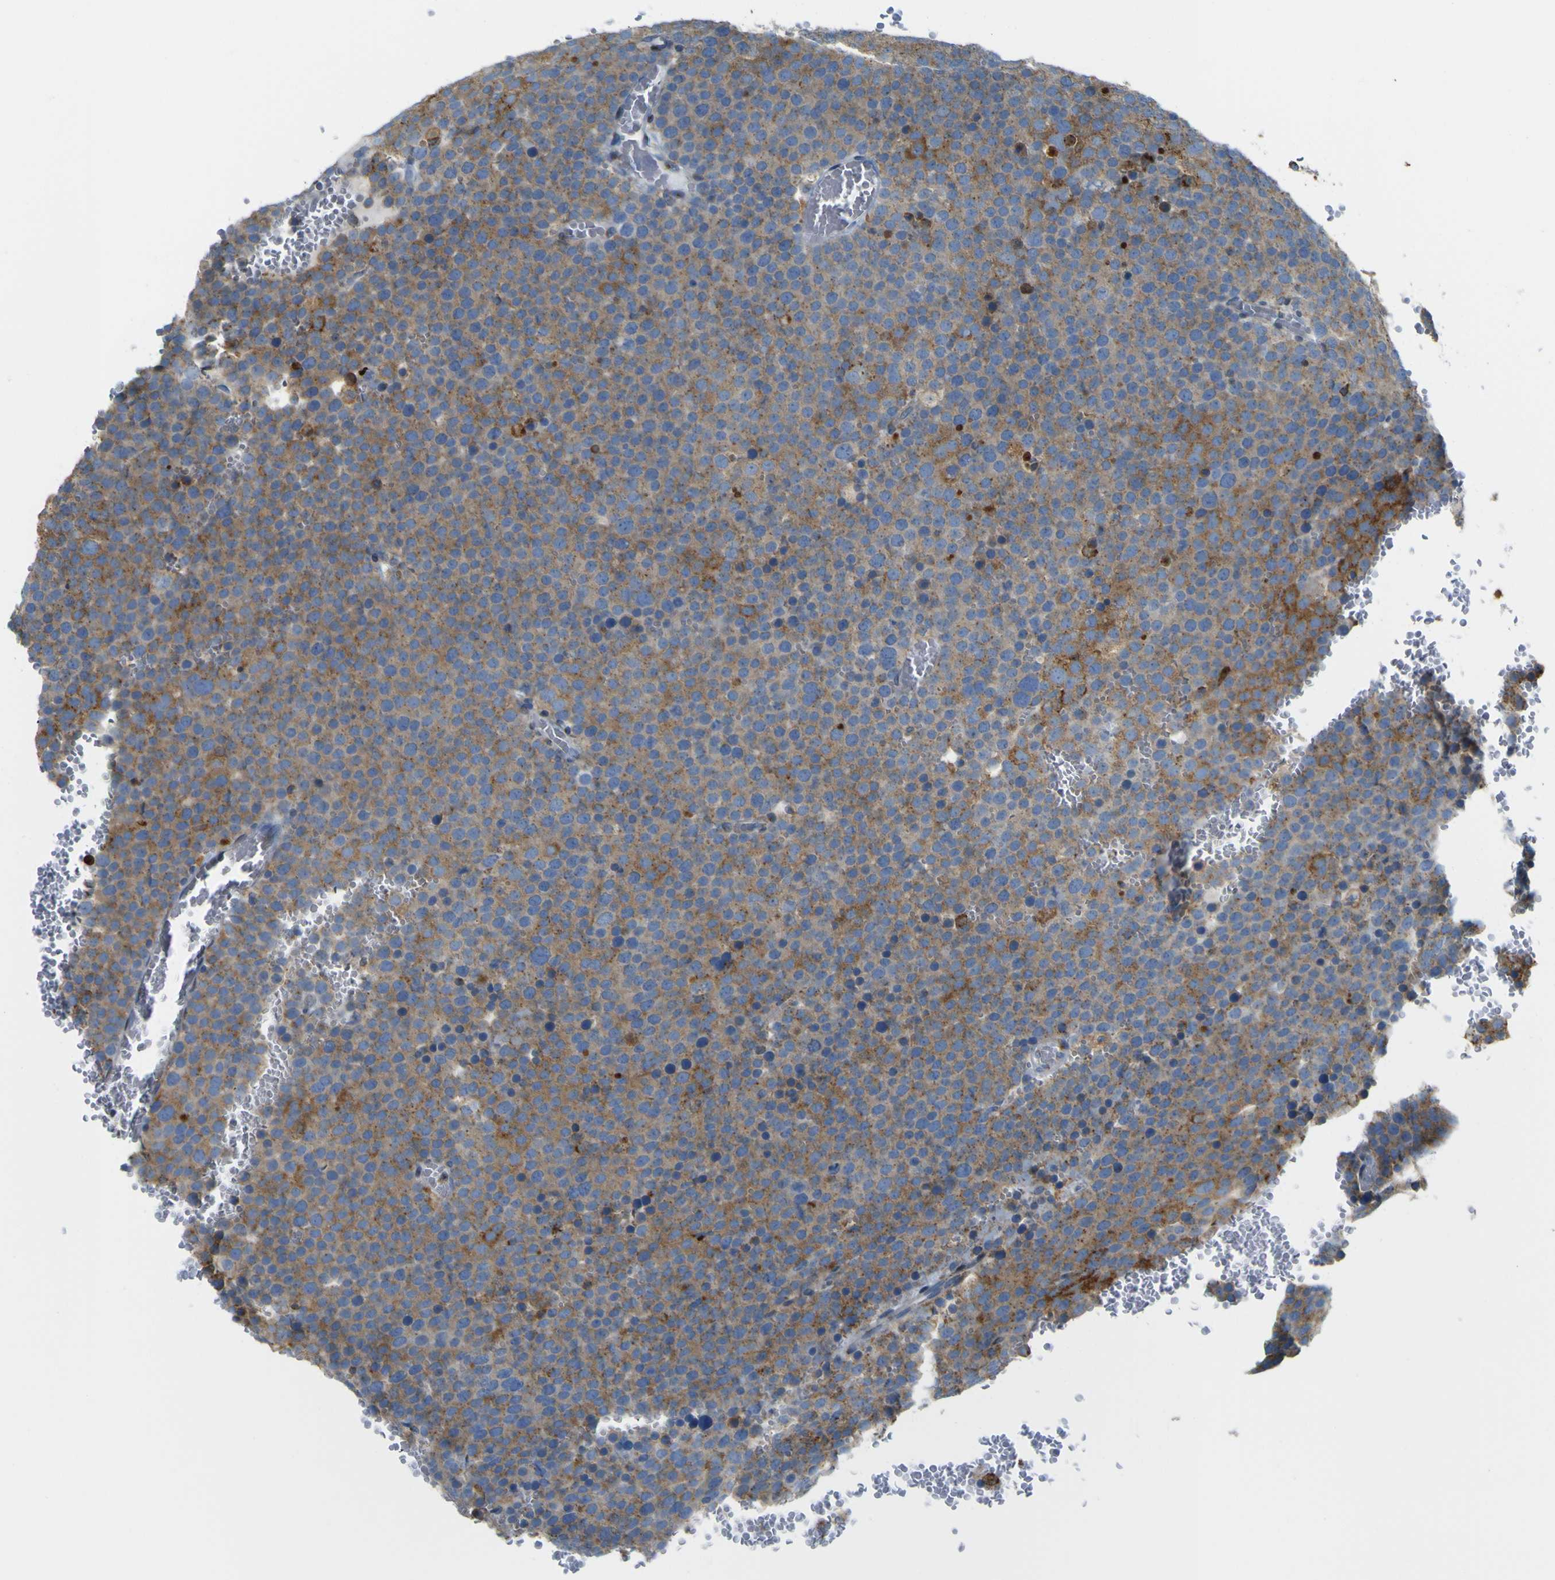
{"staining": {"intensity": "moderate", "quantity": ">75%", "location": "cytoplasmic/membranous"}, "tissue": "testis cancer", "cell_type": "Tumor cells", "image_type": "cancer", "snomed": [{"axis": "morphology", "description": "Seminoma, NOS"}, {"axis": "topography", "description": "Testis"}], "caption": "This micrograph demonstrates immunohistochemistry (IHC) staining of human testis cancer (seminoma), with medium moderate cytoplasmic/membranous expression in about >75% of tumor cells.", "gene": "IGF2R", "patient": {"sex": "male", "age": 71}}